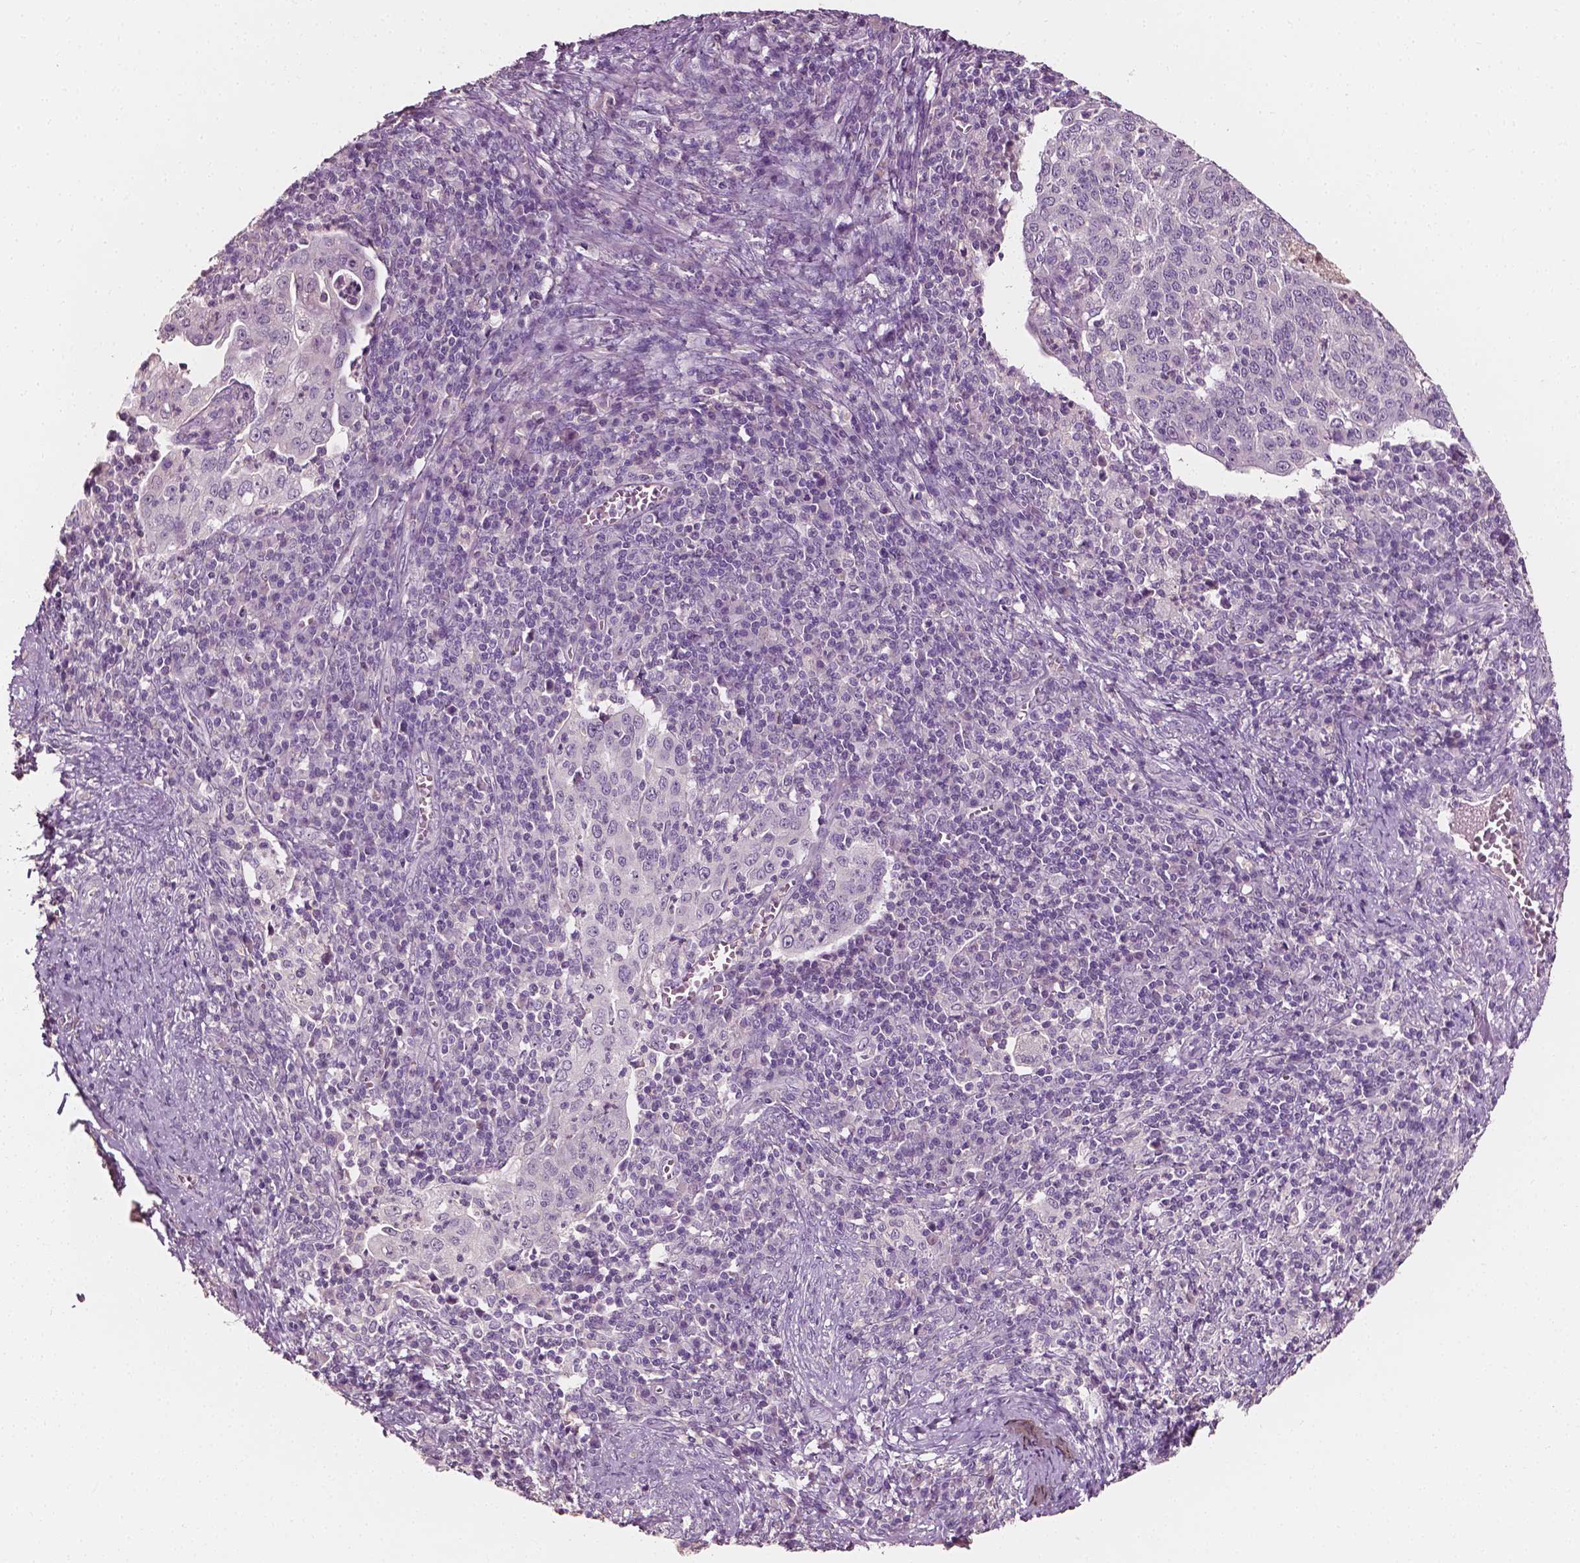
{"staining": {"intensity": "negative", "quantity": "none", "location": "none"}, "tissue": "cervical cancer", "cell_type": "Tumor cells", "image_type": "cancer", "snomed": [{"axis": "morphology", "description": "Squamous cell carcinoma, NOS"}, {"axis": "topography", "description": "Cervix"}], "caption": "IHC micrograph of cervical squamous cell carcinoma stained for a protein (brown), which reveals no positivity in tumor cells. The staining was performed using DAB (3,3'-diaminobenzidine) to visualize the protein expression in brown, while the nuclei were stained in blue with hematoxylin (Magnification: 20x).", "gene": "PLA2R1", "patient": {"sex": "female", "age": 39}}